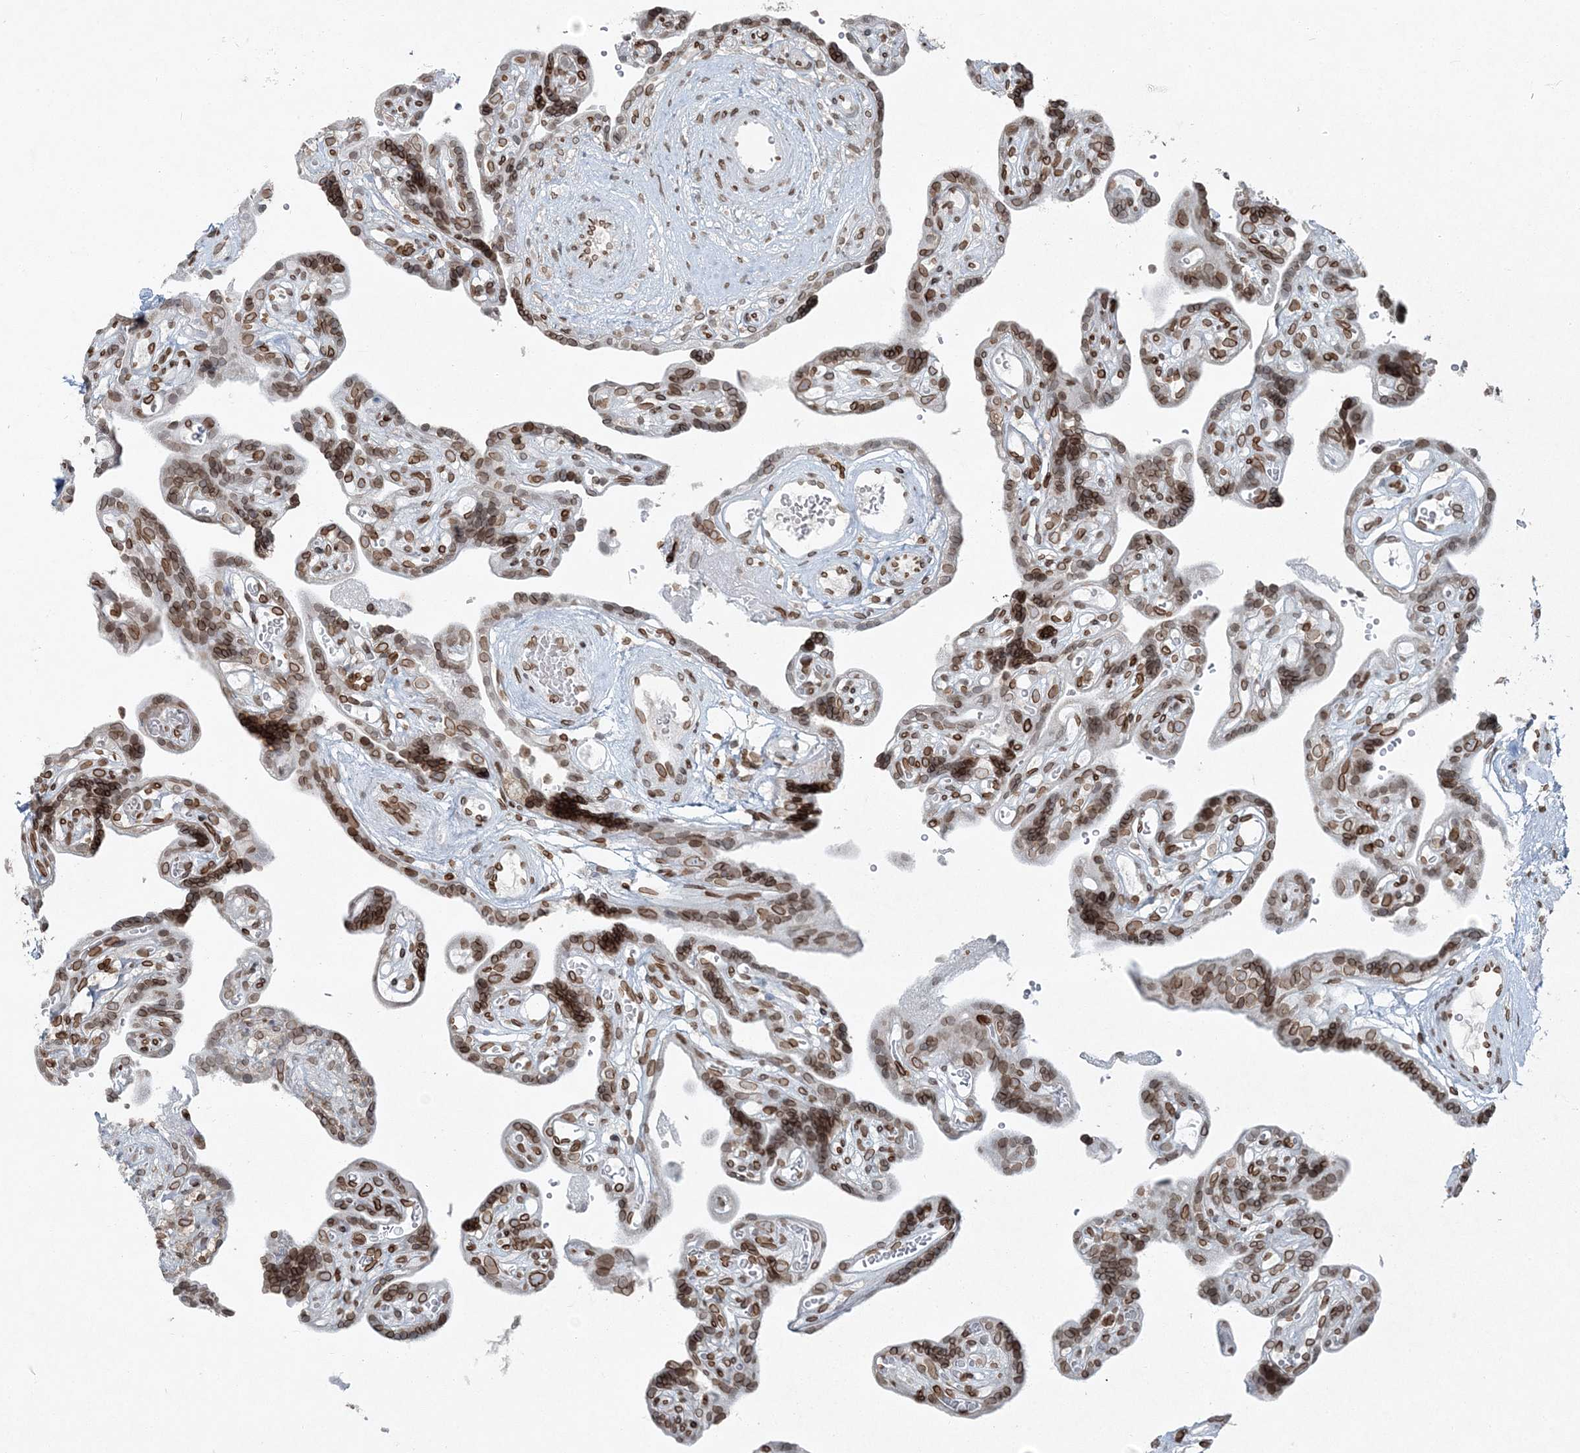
{"staining": {"intensity": "moderate", "quantity": ">75%", "location": "cytoplasmic/membranous,nuclear"}, "tissue": "placenta", "cell_type": "Decidual cells", "image_type": "normal", "snomed": [{"axis": "morphology", "description": "Normal tissue, NOS"}, {"axis": "topography", "description": "Placenta"}], "caption": "A histopathology image showing moderate cytoplasmic/membranous,nuclear expression in approximately >75% of decidual cells in normal placenta, as visualized by brown immunohistochemical staining.", "gene": "GJD4", "patient": {"sex": "female", "age": 30}}